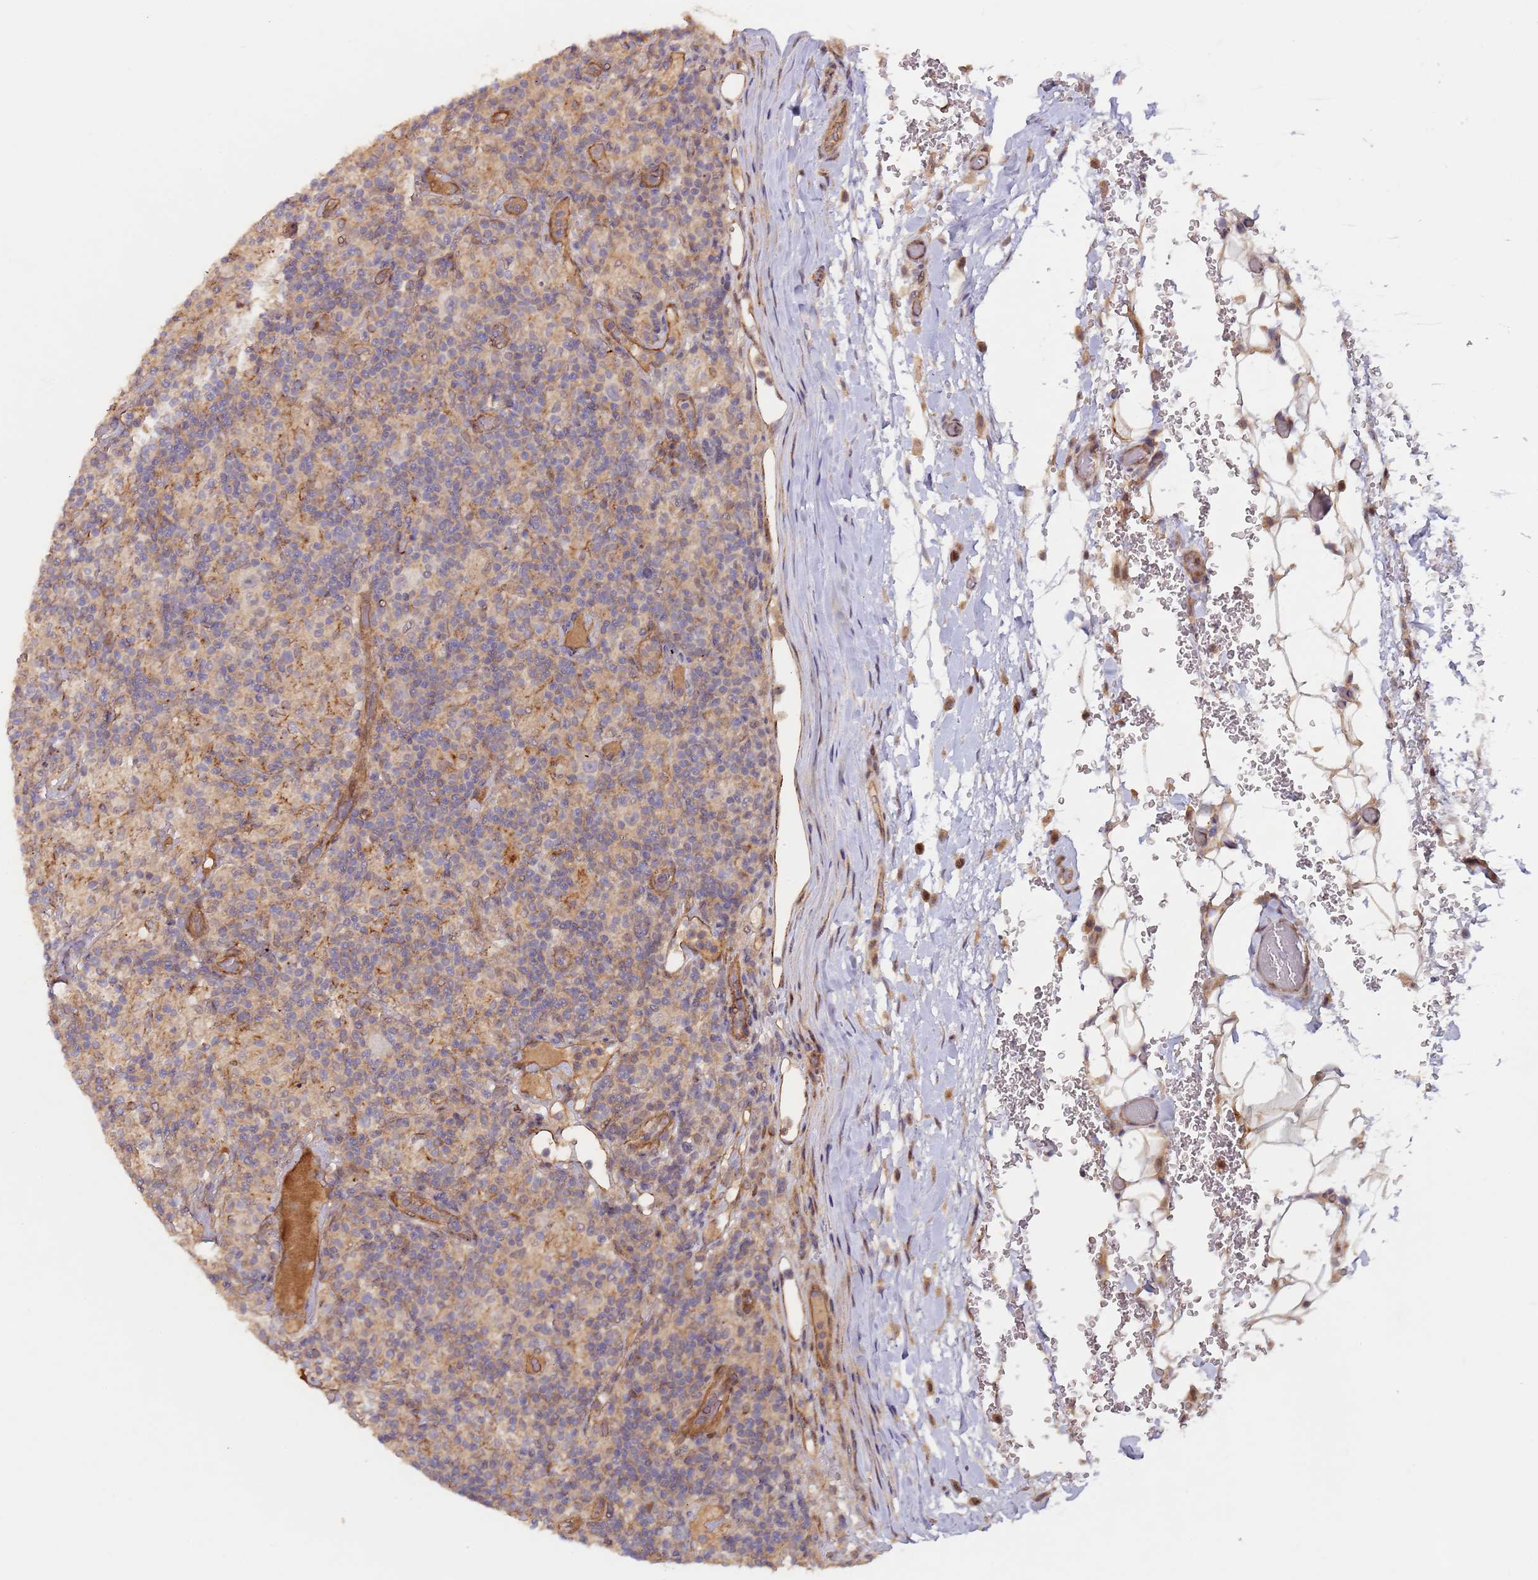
{"staining": {"intensity": "negative", "quantity": "none", "location": "none"}, "tissue": "lymphoma", "cell_type": "Tumor cells", "image_type": "cancer", "snomed": [{"axis": "morphology", "description": "Hodgkin's disease, NOS"}, {"axis": "topography", "description": "Lymph node"}], "caption": "DAB immunohistochemical staining of human Hodgkin's disease shows no significant positivity in tumor cells.", "gene": "KANSL1L", "patient": {"sex": "male", "age": 70}}